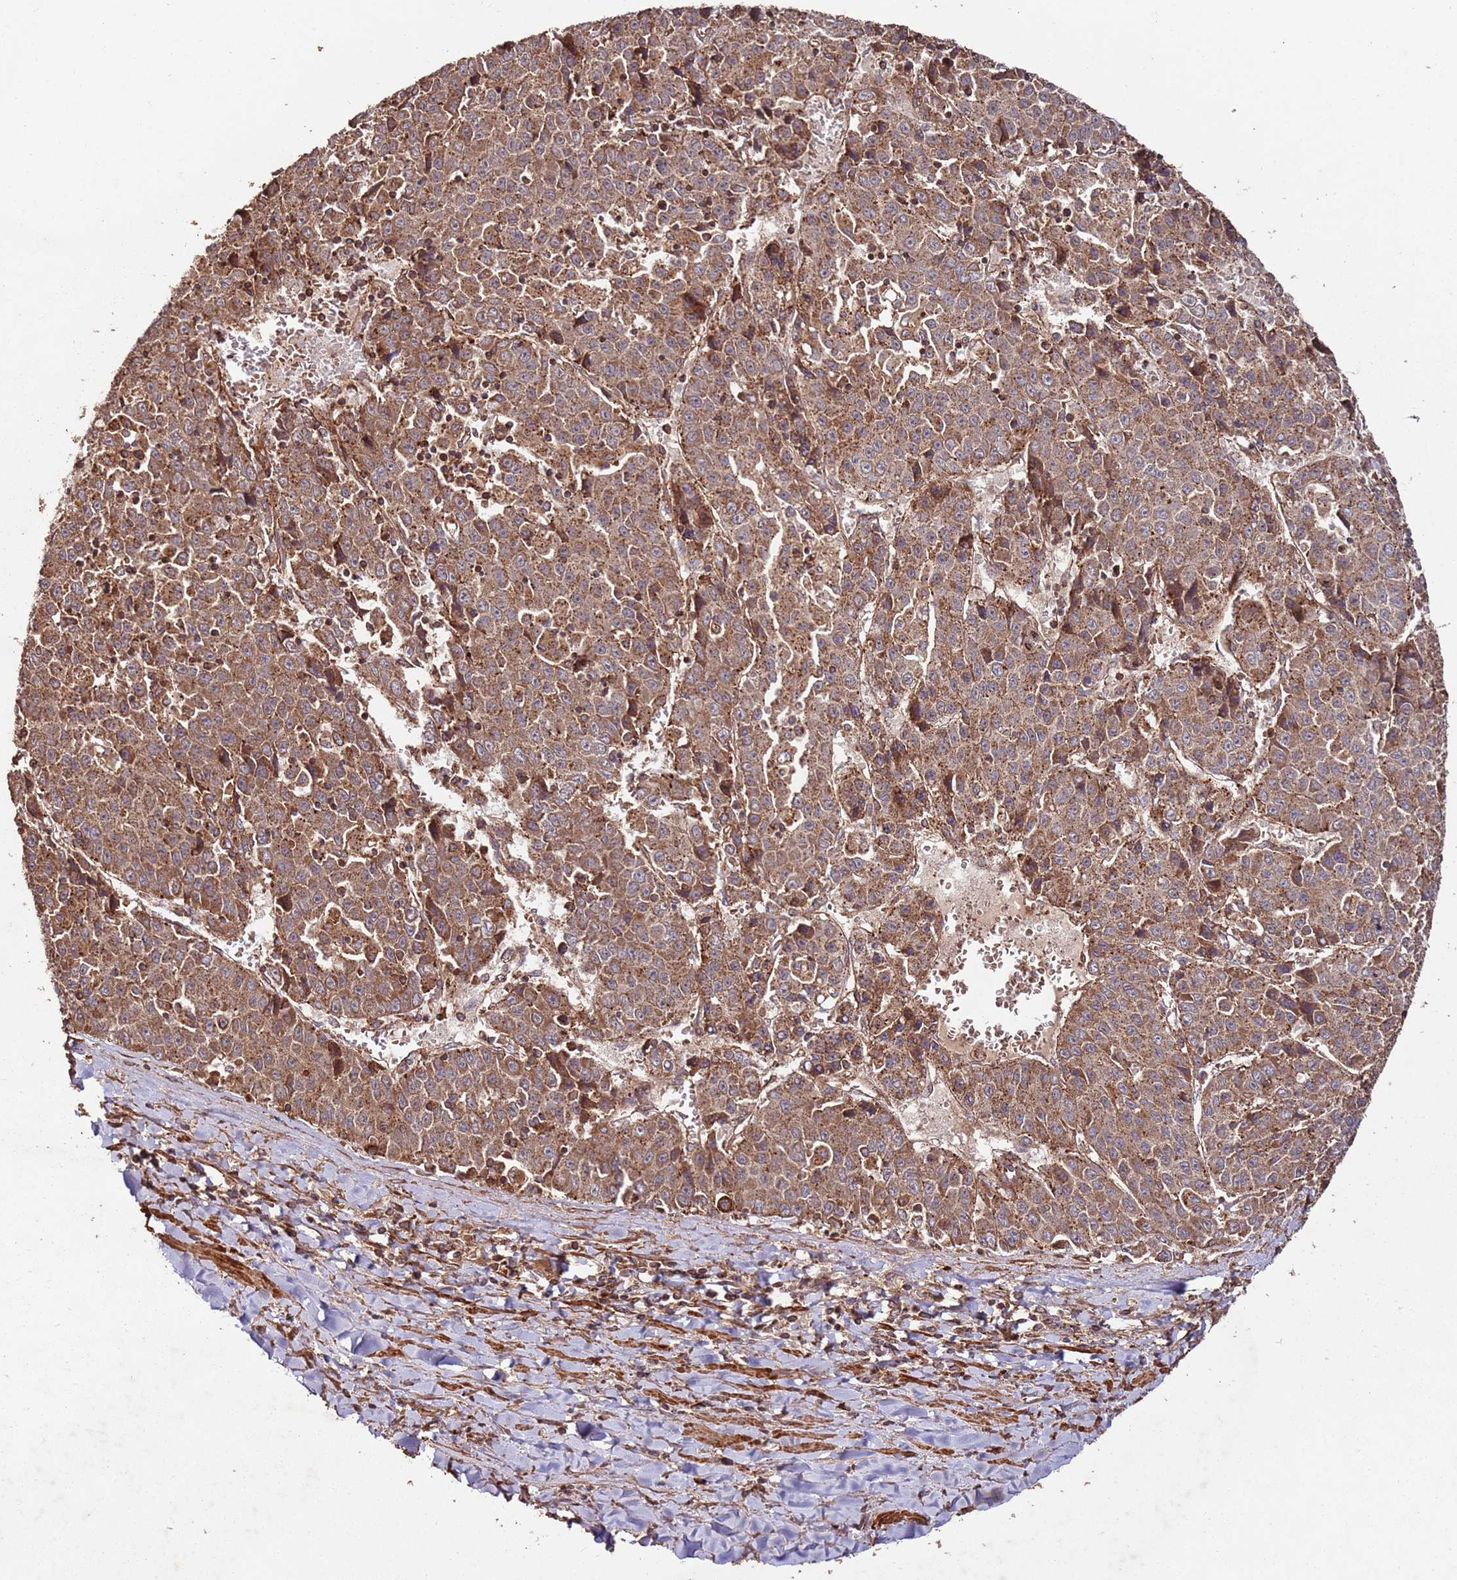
{"staining": {"intensity": "moderate", "quantity": ">75%", "location": "cytoplasmic/membranous"}, "tissue": "liver cancer", "cell_type": "Tumor cells", "image_type": "cancer", "snomed": [{"axis": "morphology", "description": "Carcinoma, Hepatocellular, NOS"}, {"axis": "topography", "description": "Liver"}], "caption": "IHC of liver cancer (hepatocellular carcinoma) reveals medium levels of moderate cytoplasmic/membranous expression in approximately >75% of tumor cells.", "gene": "FAM186A", "patient": {"sex": "female", "age": 53}}